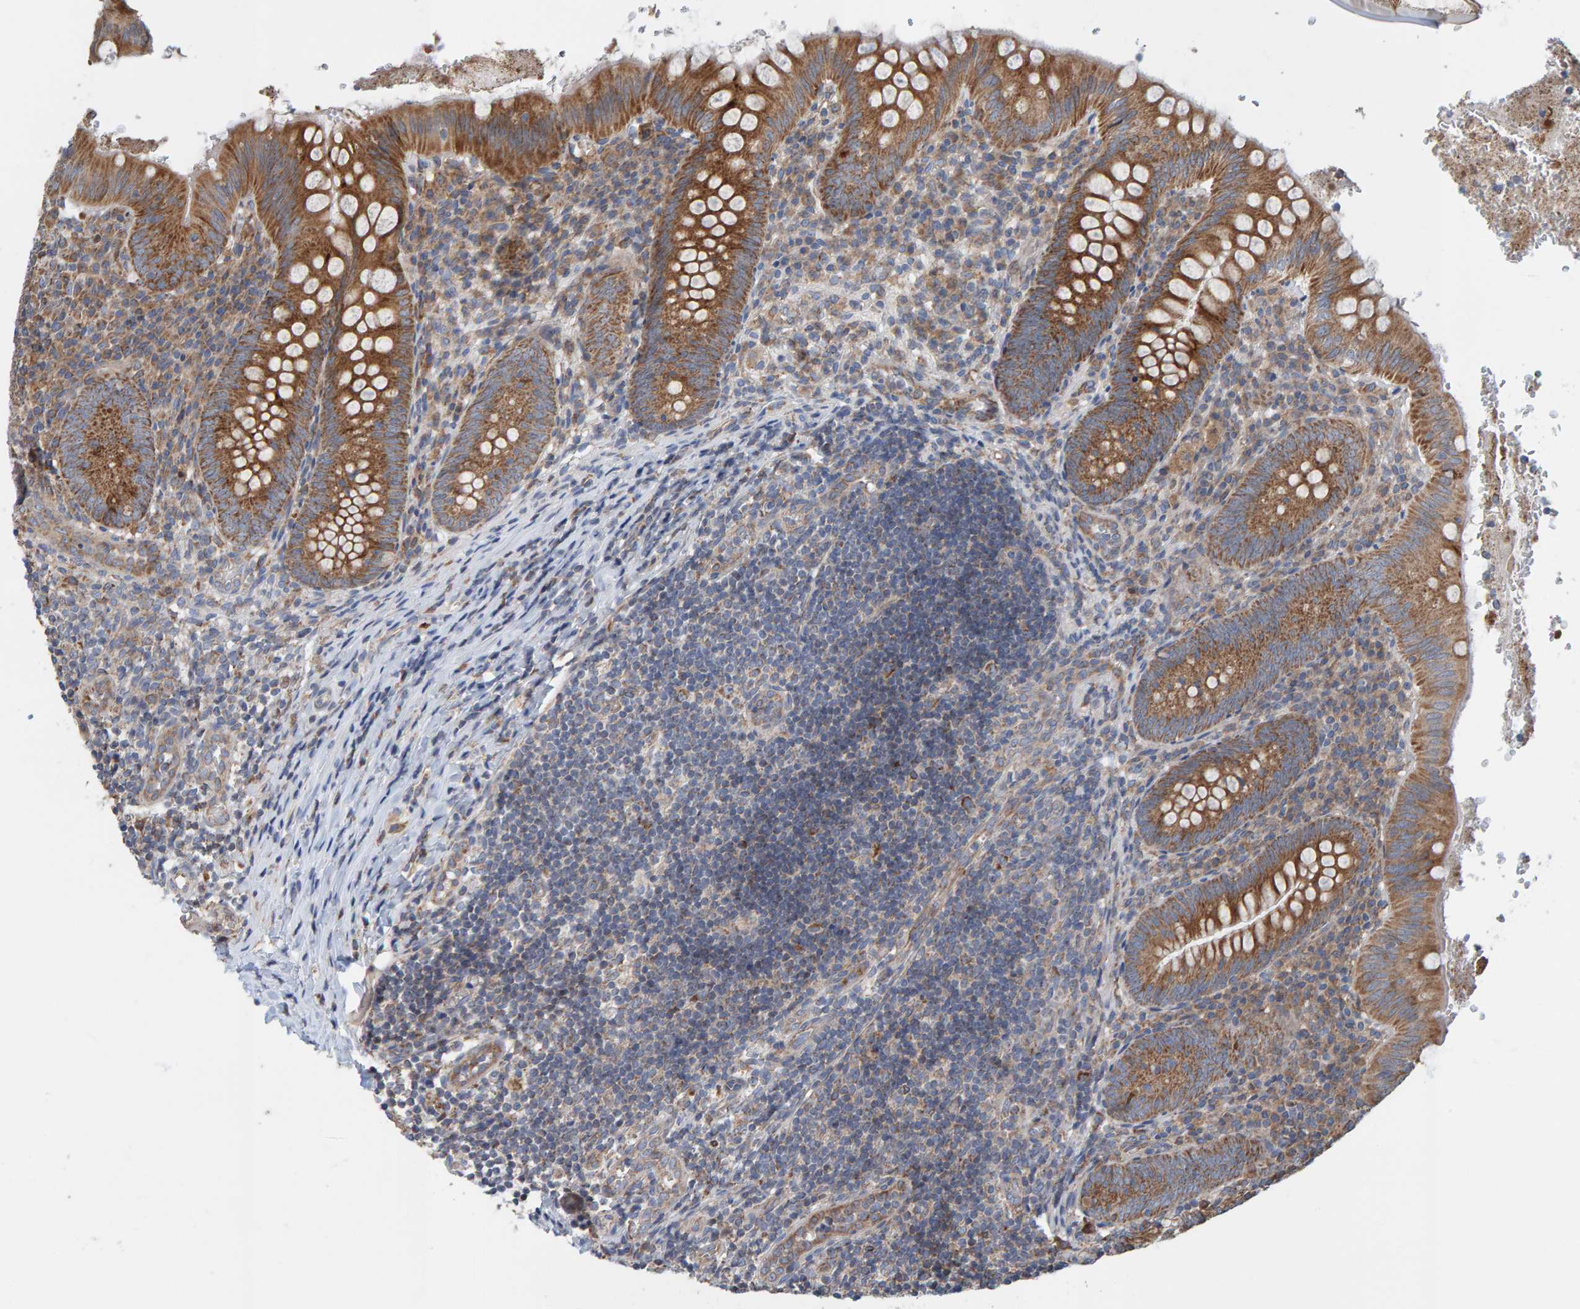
{"staining": {"intensity": "strong", "quantity": ">75%", "location": "cytoplasmic/membranous"}, "tissue": "appendix", "cell_type": "Glandular cells", "image_type": "normal", "snomed": [{"axis": "morphology", "description": "Normal tissue, NOS"}, {"axis": "topography", "description": "Appendix"}], "caption": "Appendix was stained to show a protein in brown. There is high levels of strong cytoplasmic/membranous staining in approximately >75% of glandular cells.", "gene": "MRPL45", "patient": {"sex": "male", "age": 8}}